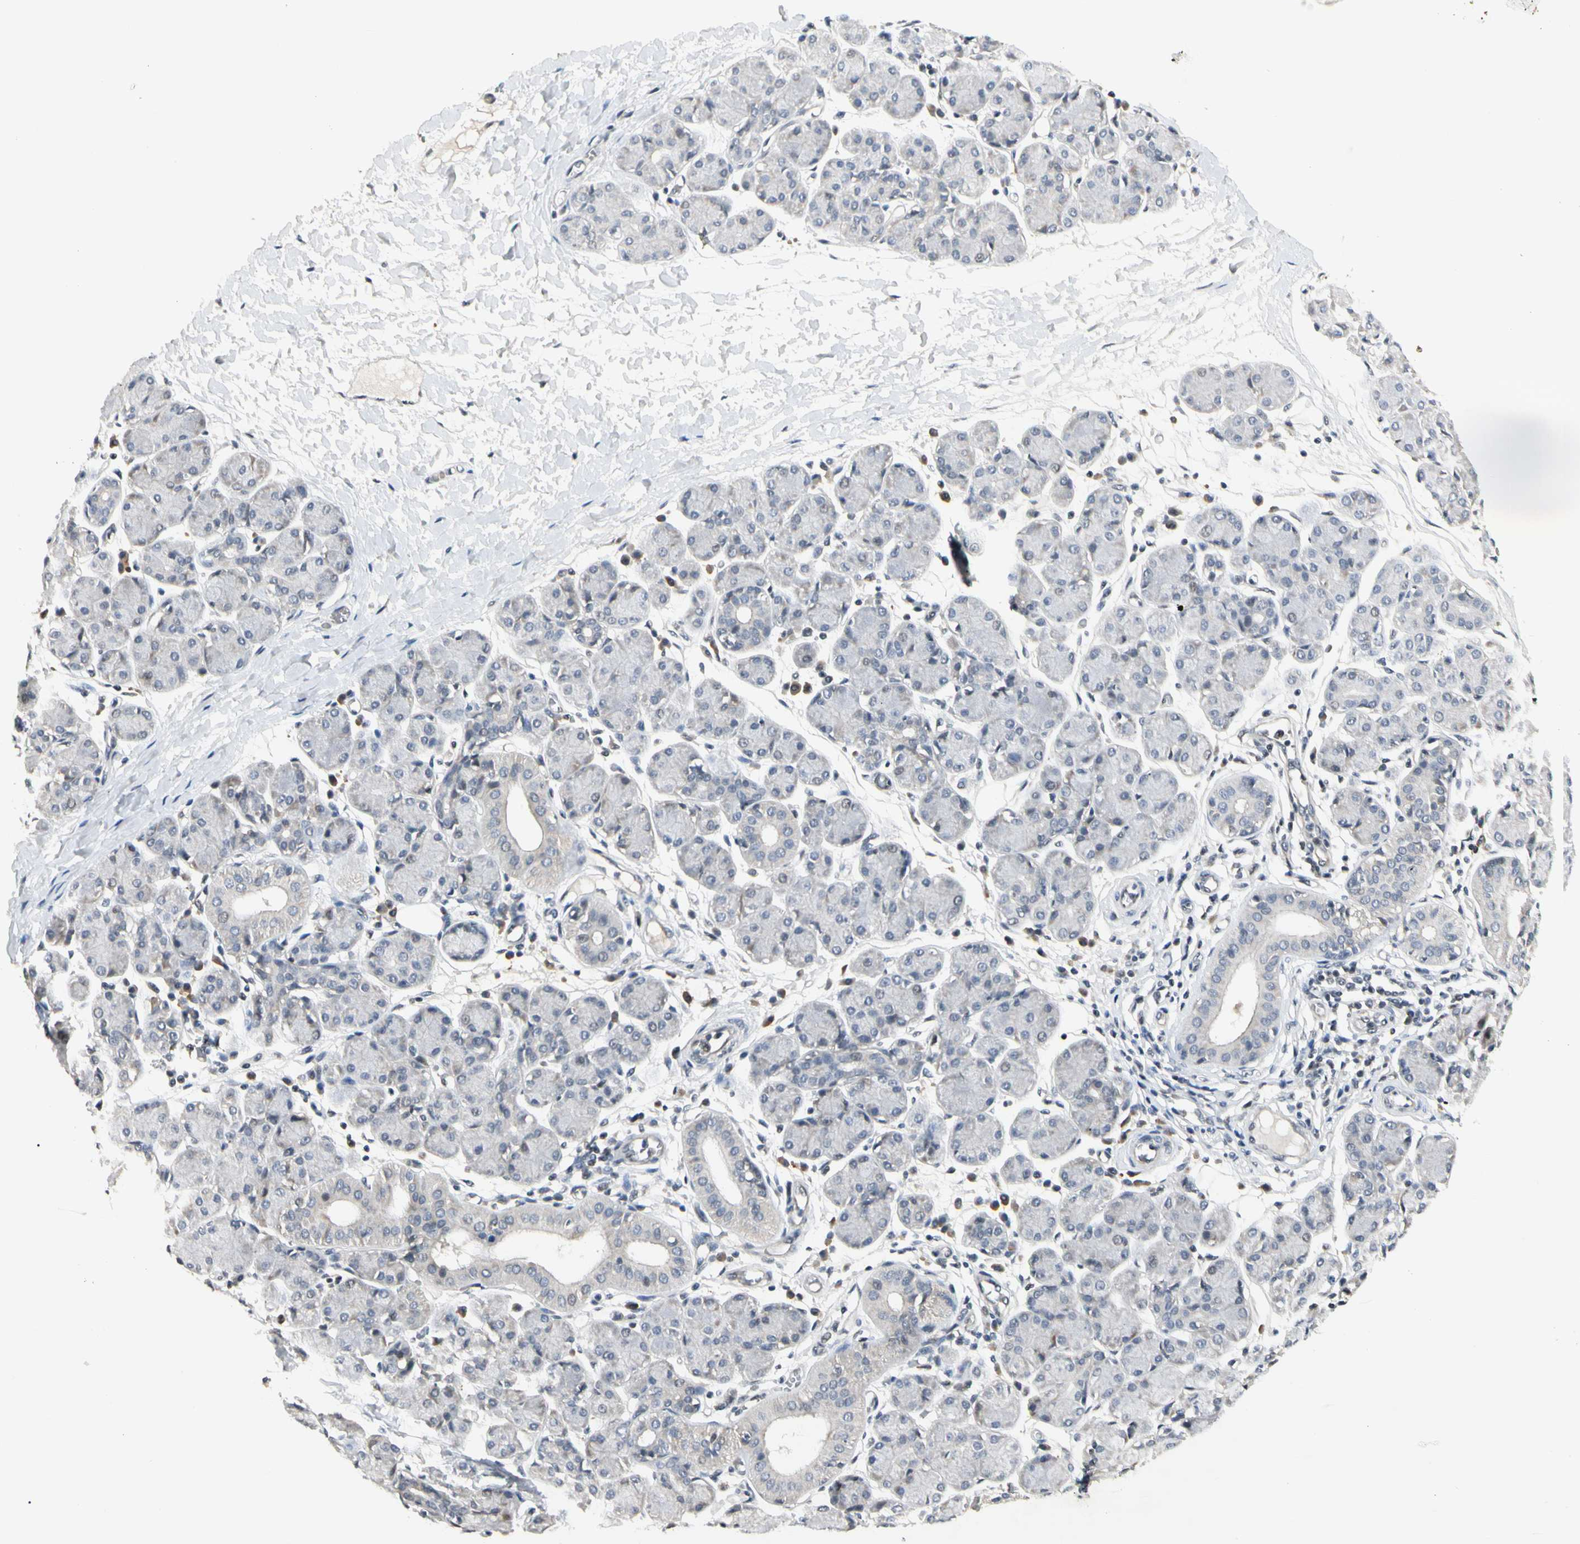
{"staining": {"intensity": "negative", "quantity": "none", "location": "none"}, "tissue": "salivary gland", "cell_type": "Glandular cells", "image_type": "normal", "snomed": [{"axis": "morphology", "description": "Normal tissue, NOS"}, {"axis": "morphology", "description": "Inflammation, NOS"}, {"axis": "topography", "description": "Lymph node"}, {"axis": "topography", "description": "Salivary gland"}], "caption": "The photomicrograph exhibits no staining of glandular cells in unremarkable salivary gland.", "gene": "GREM1", "patient": {"sex": "male", "age": 3}}